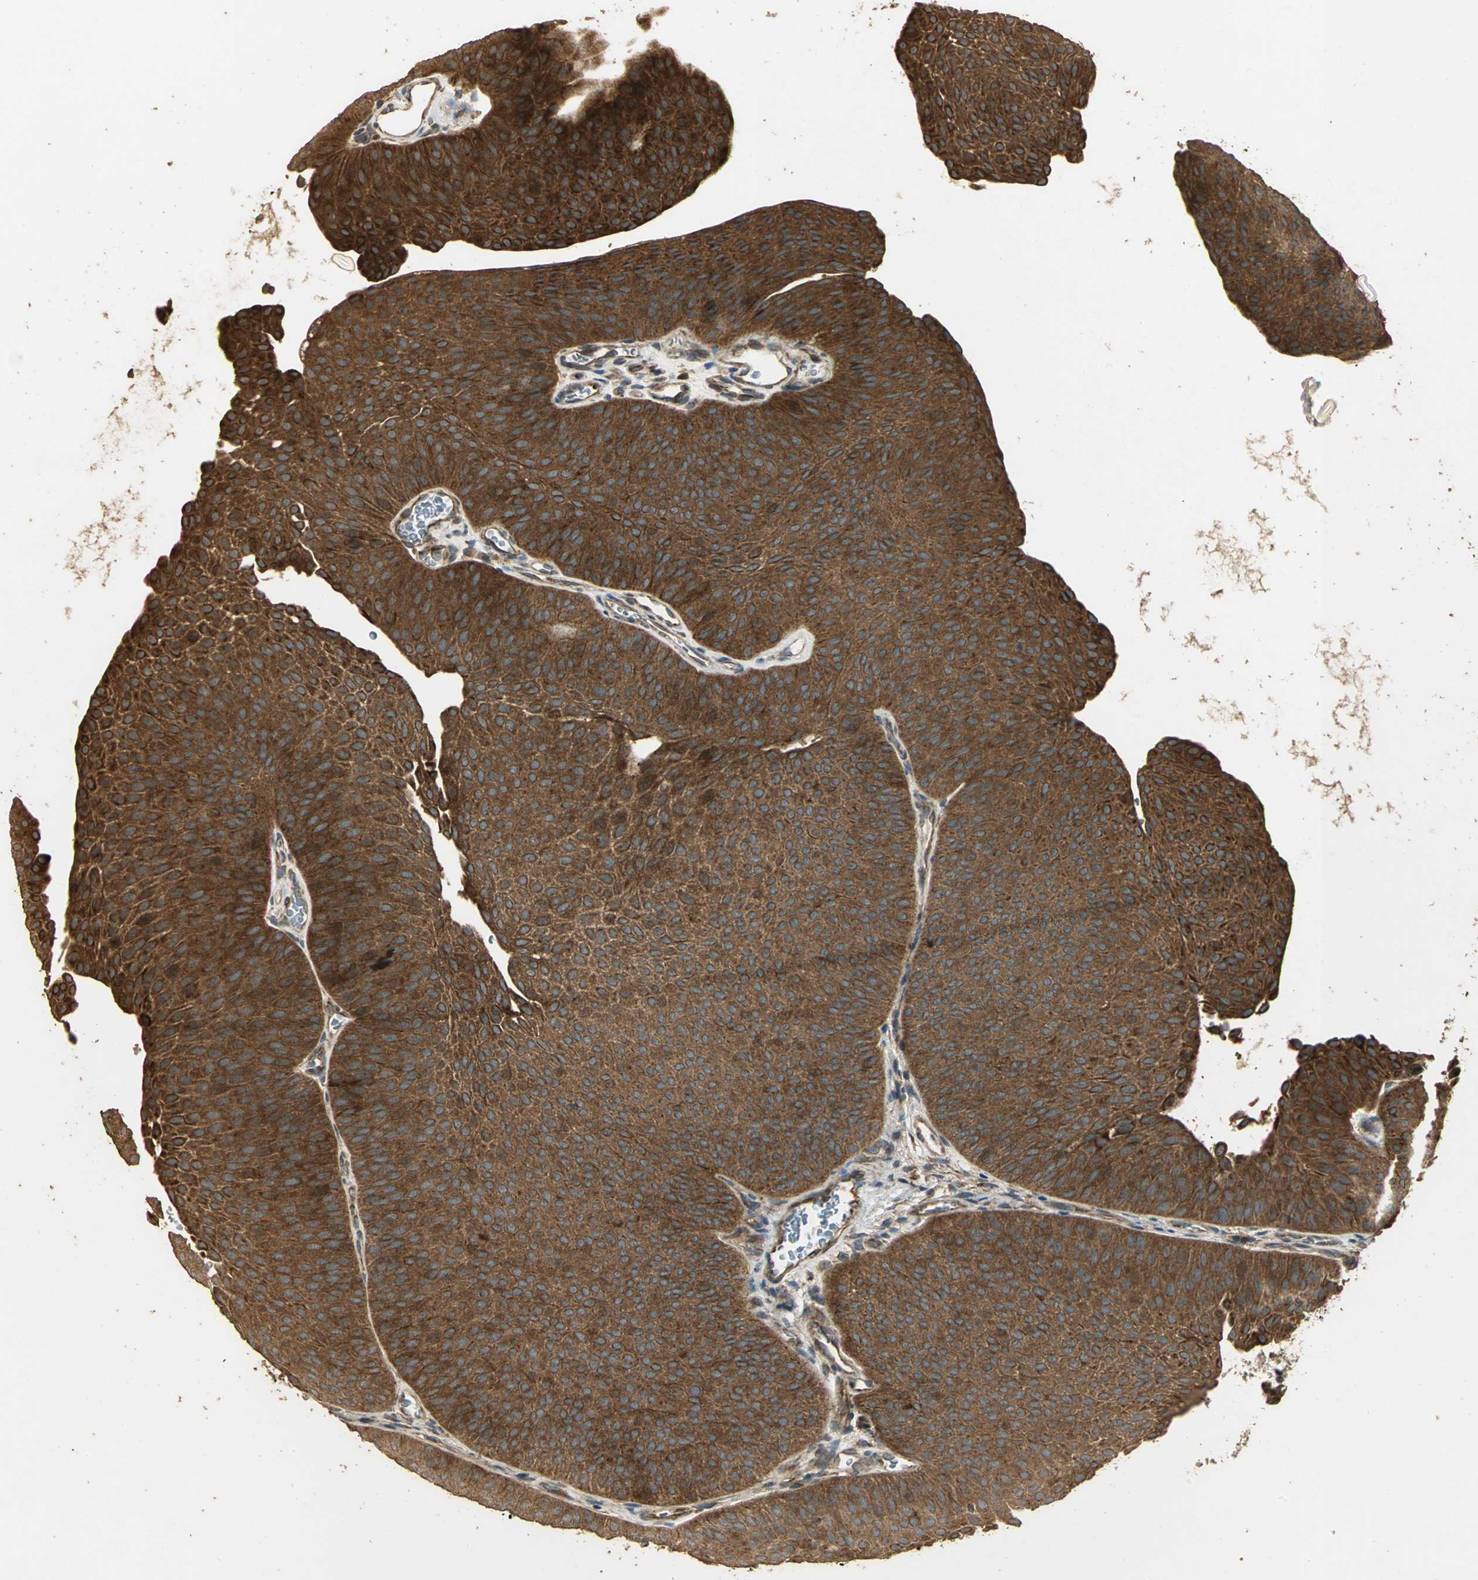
{"staining": {"intensity": "strong", "quantity": ">75%", "location": "cytoplasmic/membranous"}, "tissue": "urothelial cancer", "cell_type": "Tumor cells", "image_type": "cancer", "snomed": [{"axis": "morphology", "description": "Urothelial carcinoma, Low grade"}, {"axis": "topography", "description": "Urinary bladder"}], "caption": "Strong cytoplasmic/membranous staining is present in about >75% of tumor cells in urothelial carcinoma (low-grade).", "gene": "KANK1", "patient": {"sex": "female", "age": 60}}